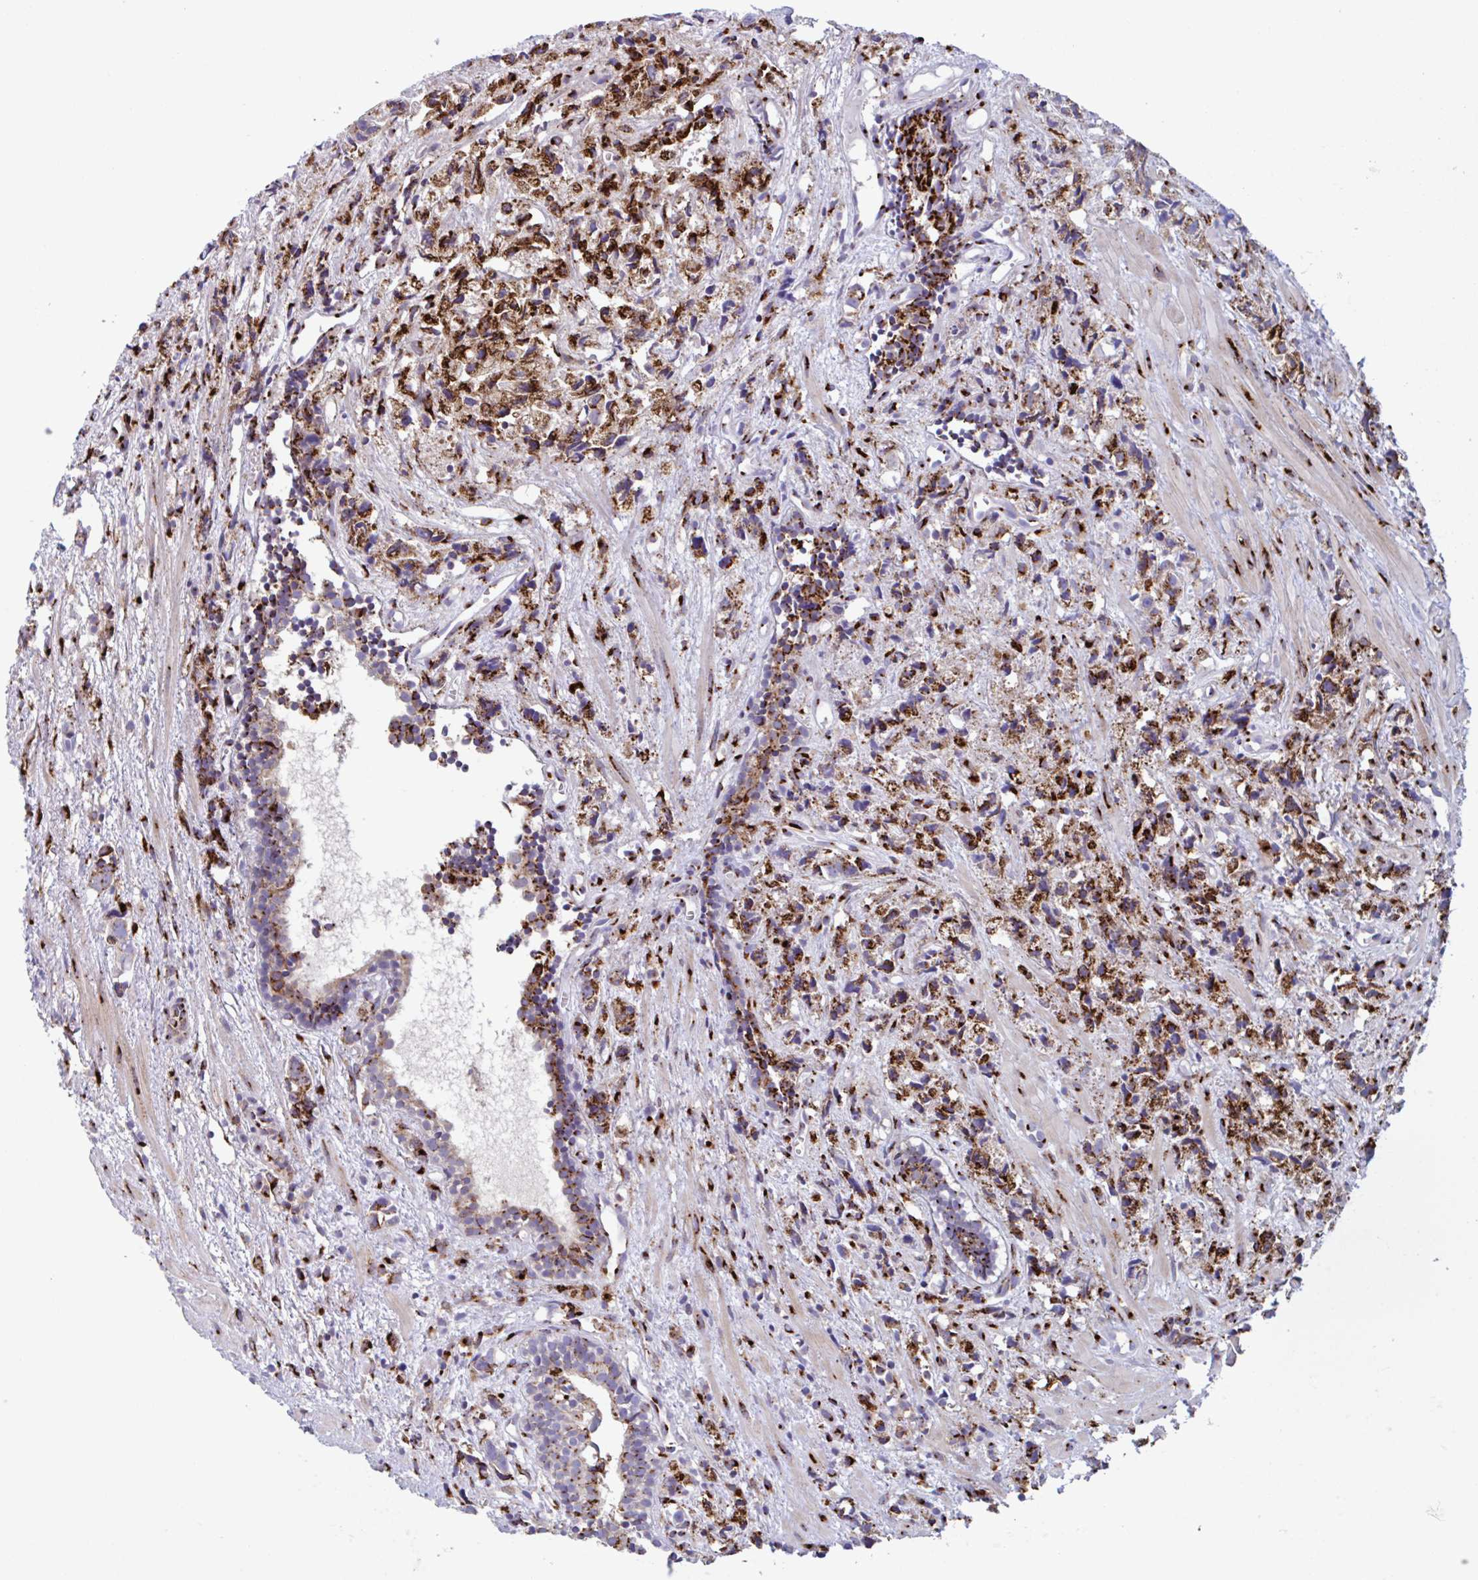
{"staining": {"intensity": "strong", "quantity": ">75%", "location": "cytoplasmic/membranous"}, "tissue": "prostate cancer", "cell_type": "Tumor cells", "image_type": "cancer", "snomed": [{"axis": "morphology", "description": "Adenocarcinoma, High grade"}, {"axis": "topography", "description": "Prostate"}], "caption": "Strong cytoplasmic/membranous staining is identified in about >75% of tumor cells in high-grade adenocarcinoma (prostate).", "gene": "RFK", "patient": {"sex": "male", "age": 58}}